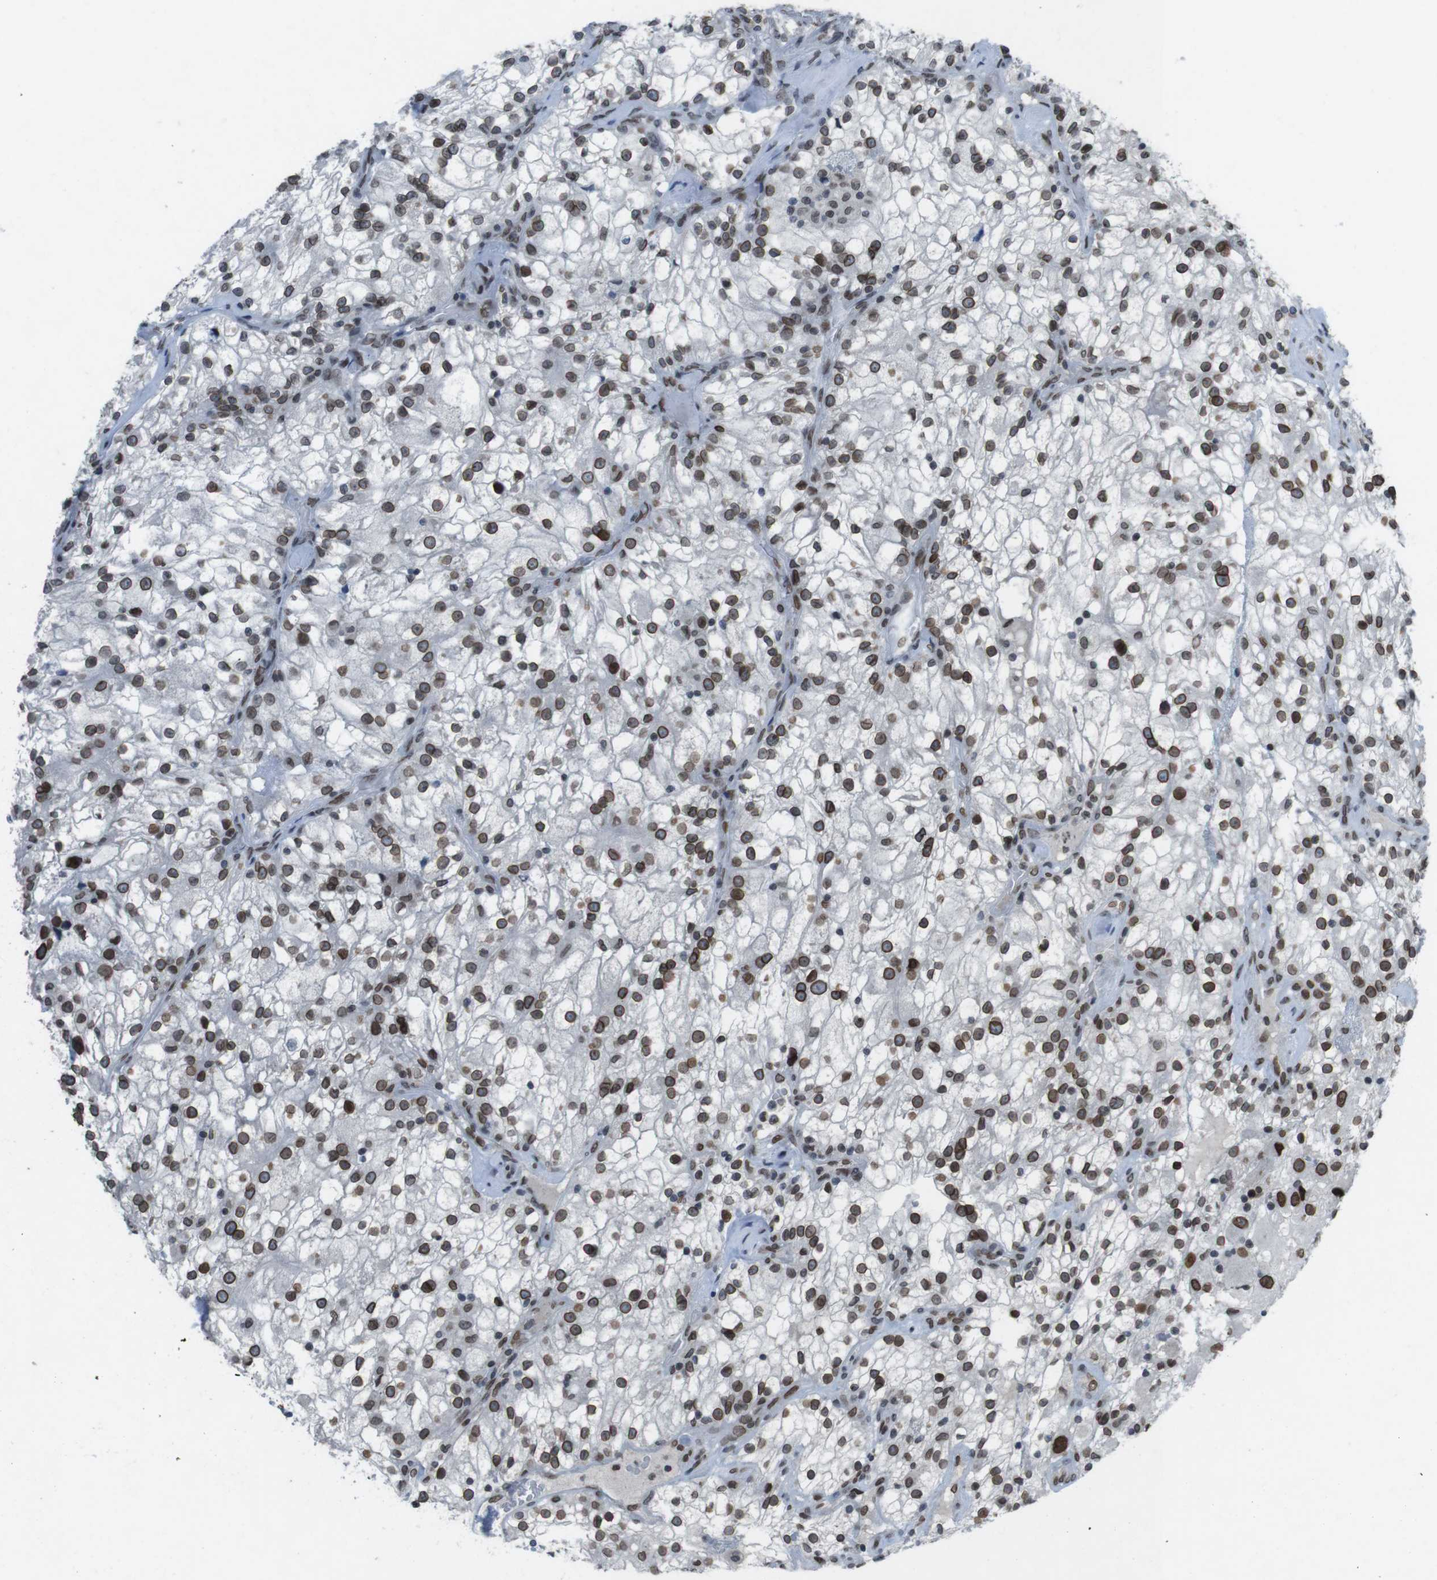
{"staining": {"intensity": "strong", "quantity": ">75%", "location": "cytoplasmic/membranous,nuclear"}, "tissue": "renal cancer", "cell_type": "Tumor cells", "image_type": "cancer", "snomed": [{"axis": "morphology", "description": "Adenocarcinoma, NOS"}, {"axis": "topography", "description": "Kidney"}], "caption": "Approximately >75% of tumor cells in renal cancer (adenocarcinoma) demonstrate strong cytoplasmic/membranous and nuclear protein expression as visualized by brown immunohistochemical staining.", "gene": "MAD1L1", "patient": {"sex": "female", "age": 52}}